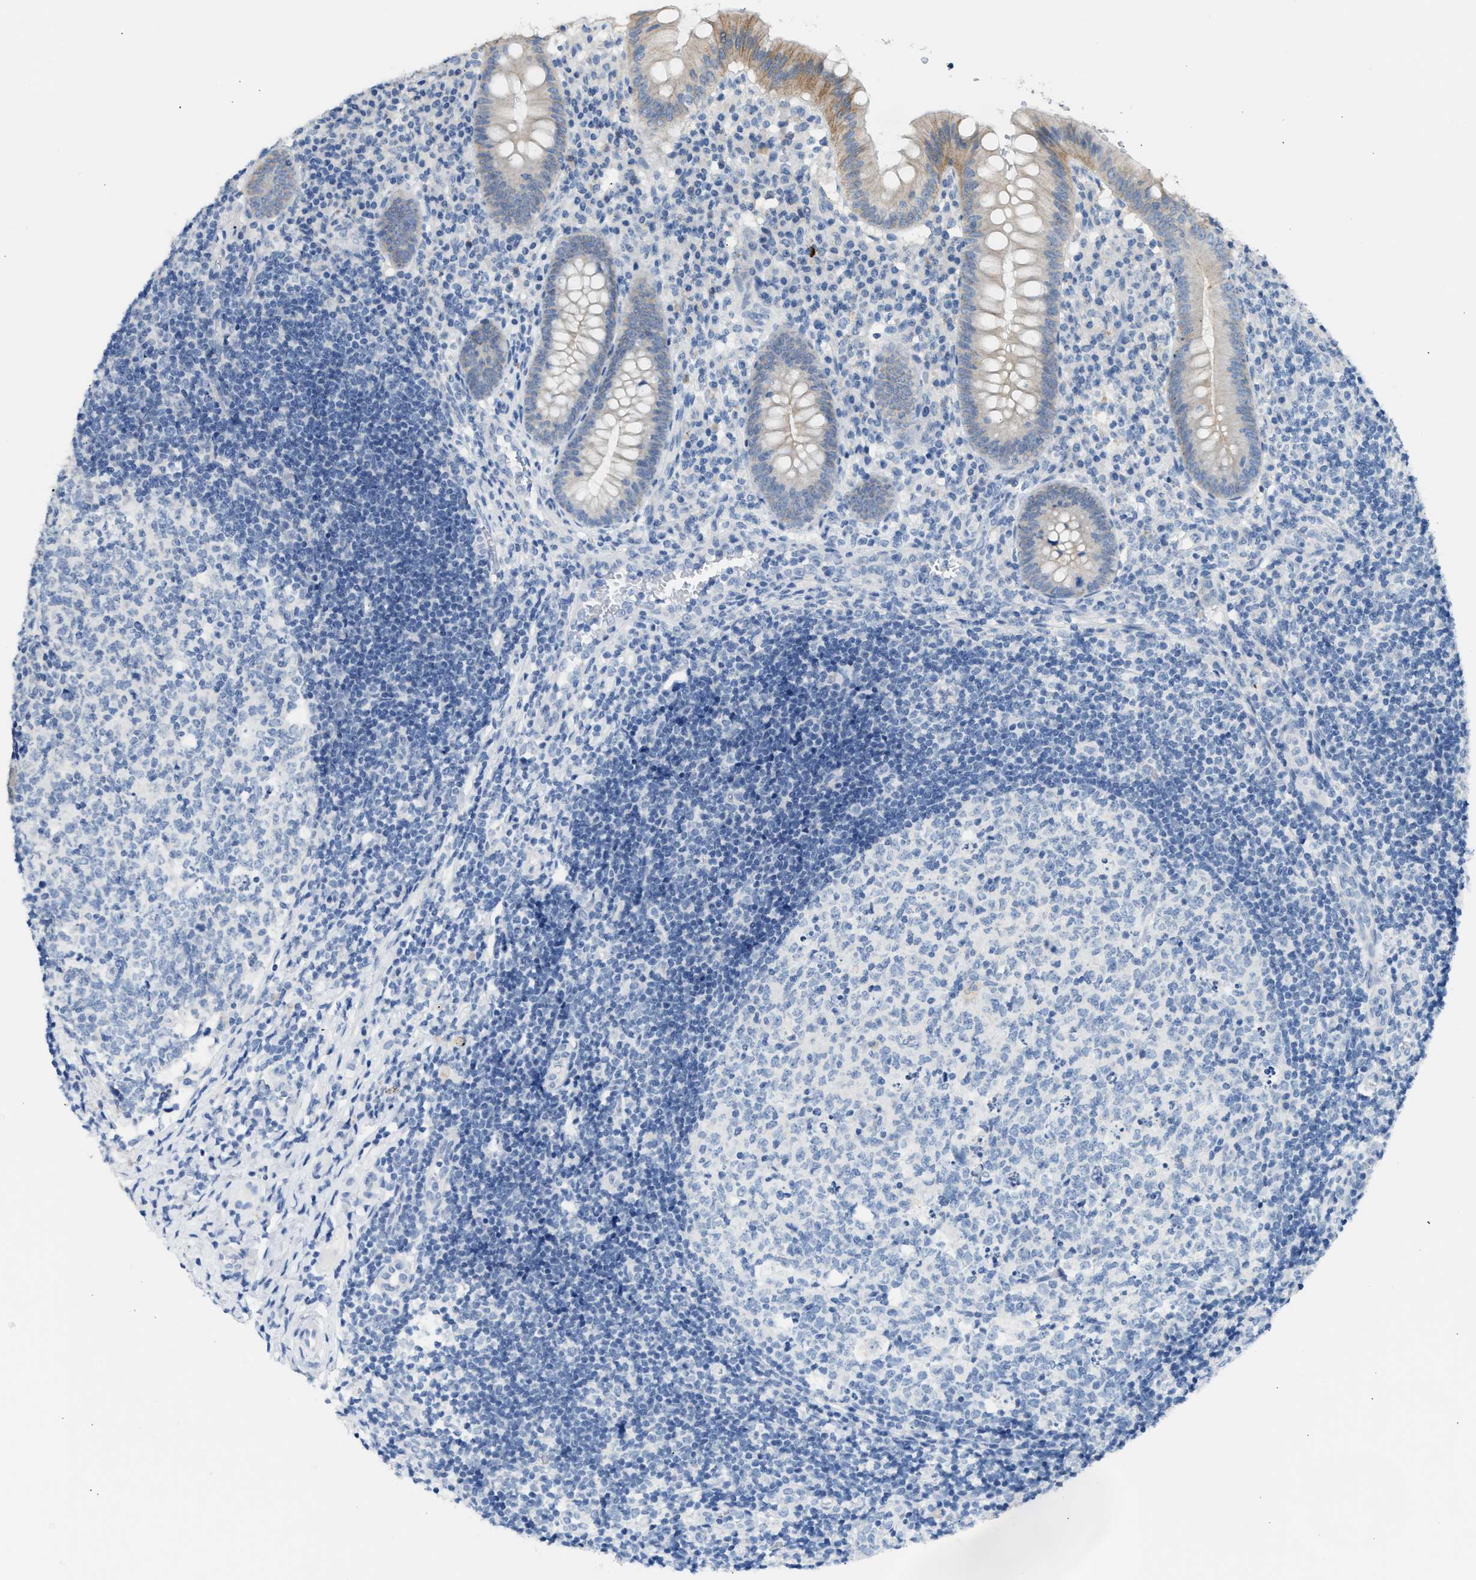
{"staining": {"intensity": "moderate", "quantity": "25%-75%", "location": "cytoplasmic/membranous"}, "tissue": "appendix", "cell_type": "Glandular cells", "image_type": "normal", "snomed": [{"axis": "morphology", "description": "Normal tissue, NOS"}, {"axis": "topography", "description": "Appendix"}], "caption": "Immunohistochemistry (IHC) (DAB (3,3'-diaminobenzidine)) staining of unremarkable human appendix displays moderate cytoplasmic/membranous protein expression in approximately 25%-75% of glandular cells.", "gene": "ERBB2", "patient": {"sex": "male", "age": 8}}